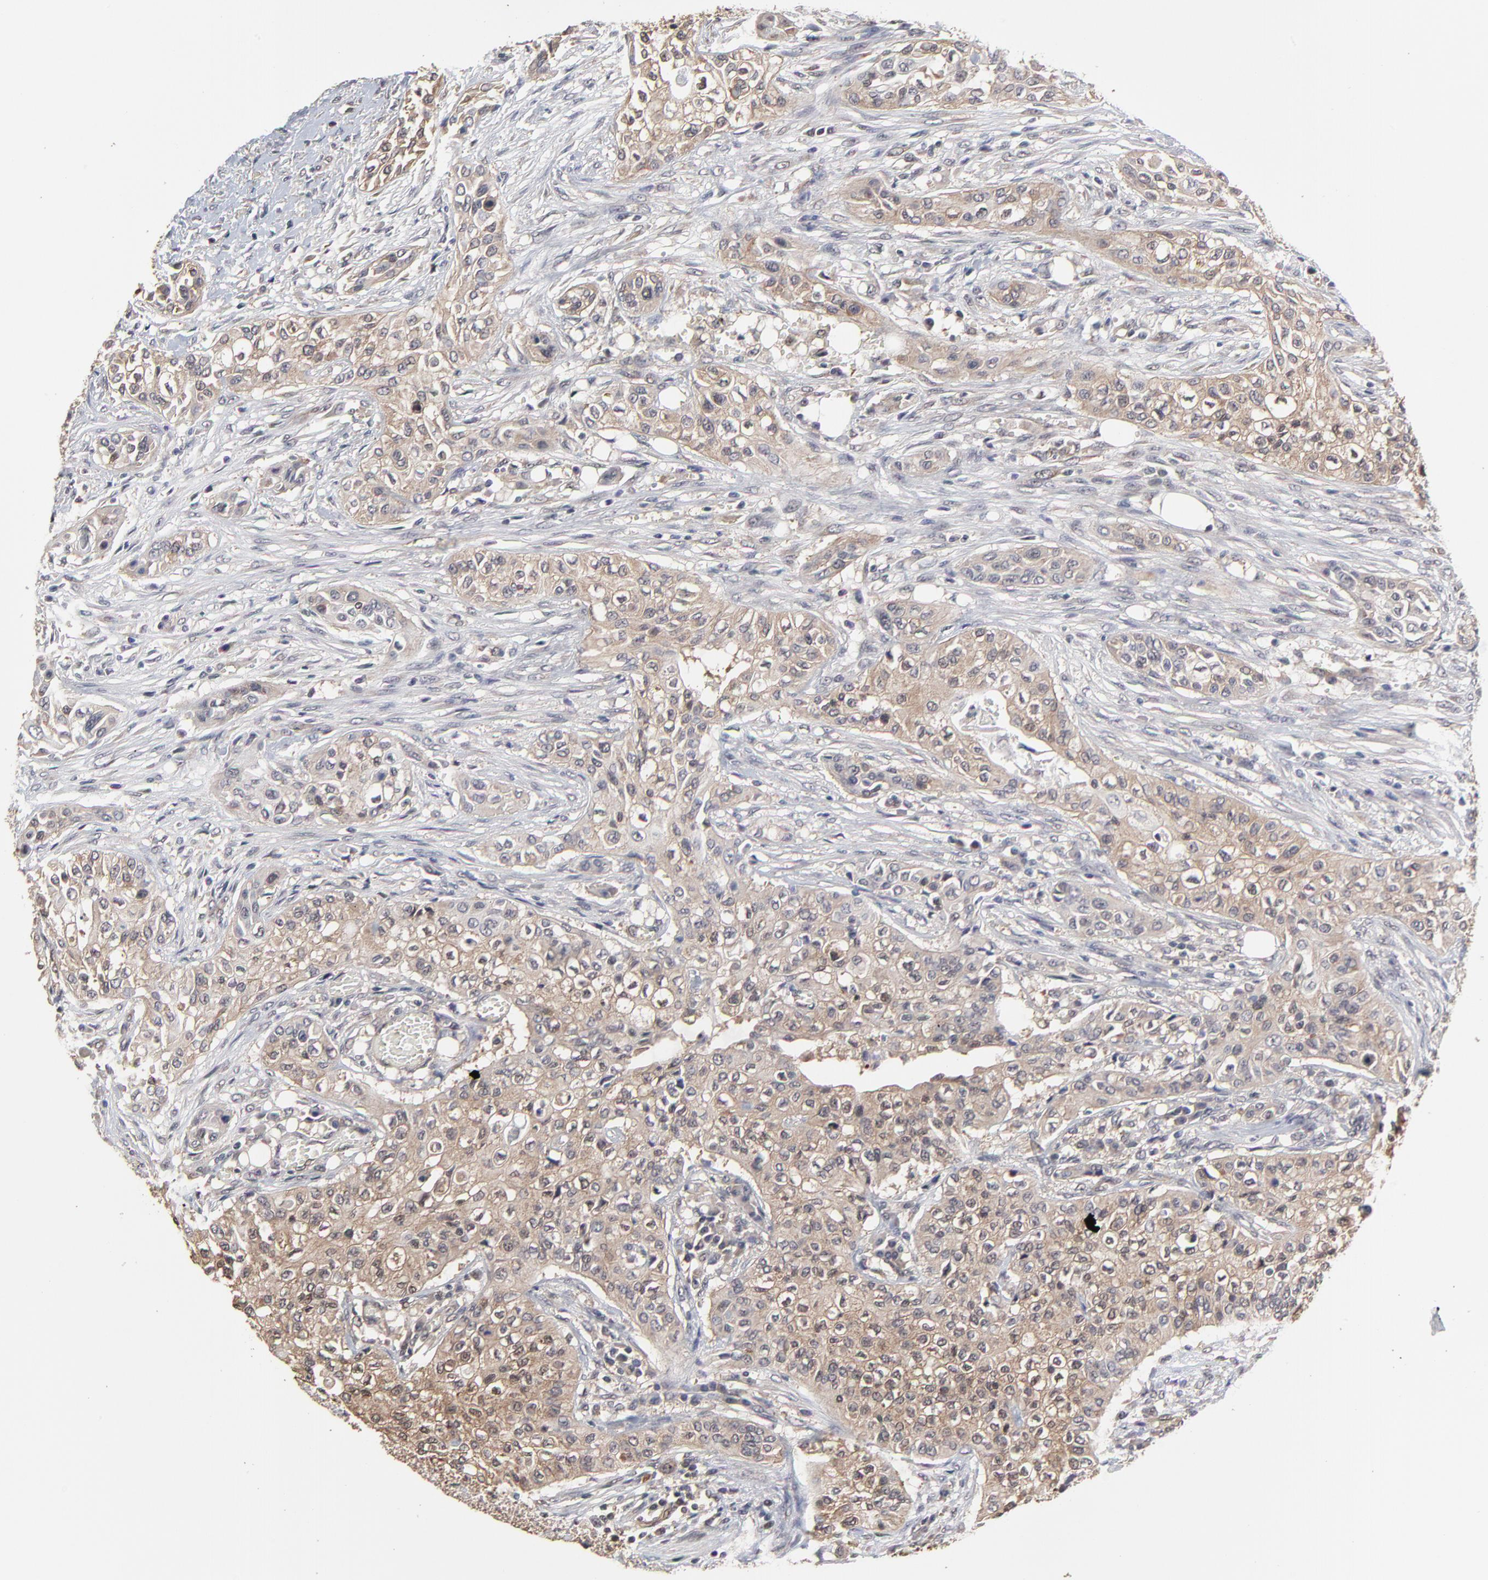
{"staining": {"intensity": "weak", "quantity": "25%-75%", "location": "cytoplasmic/membranous"}, "tissue": "urothelial cancer", "cell_type": "Tumor cells", "image_type": "cancer", "snomed": [{"axis": "morphology", "description": "Urothelial carcinoma, High grade"}, {"axis": "topography", "description": "Urinary bladder"}], "caption": "Weak cytoplasmic/membranous staining for a protein is appreciated in approximately 25%-75% of tumor cells of high-grade urothelial carcinoma using immunohistochemistry (IHC).", "gene": "CCT2", "patient": {"sex": "male", "age": 74}}